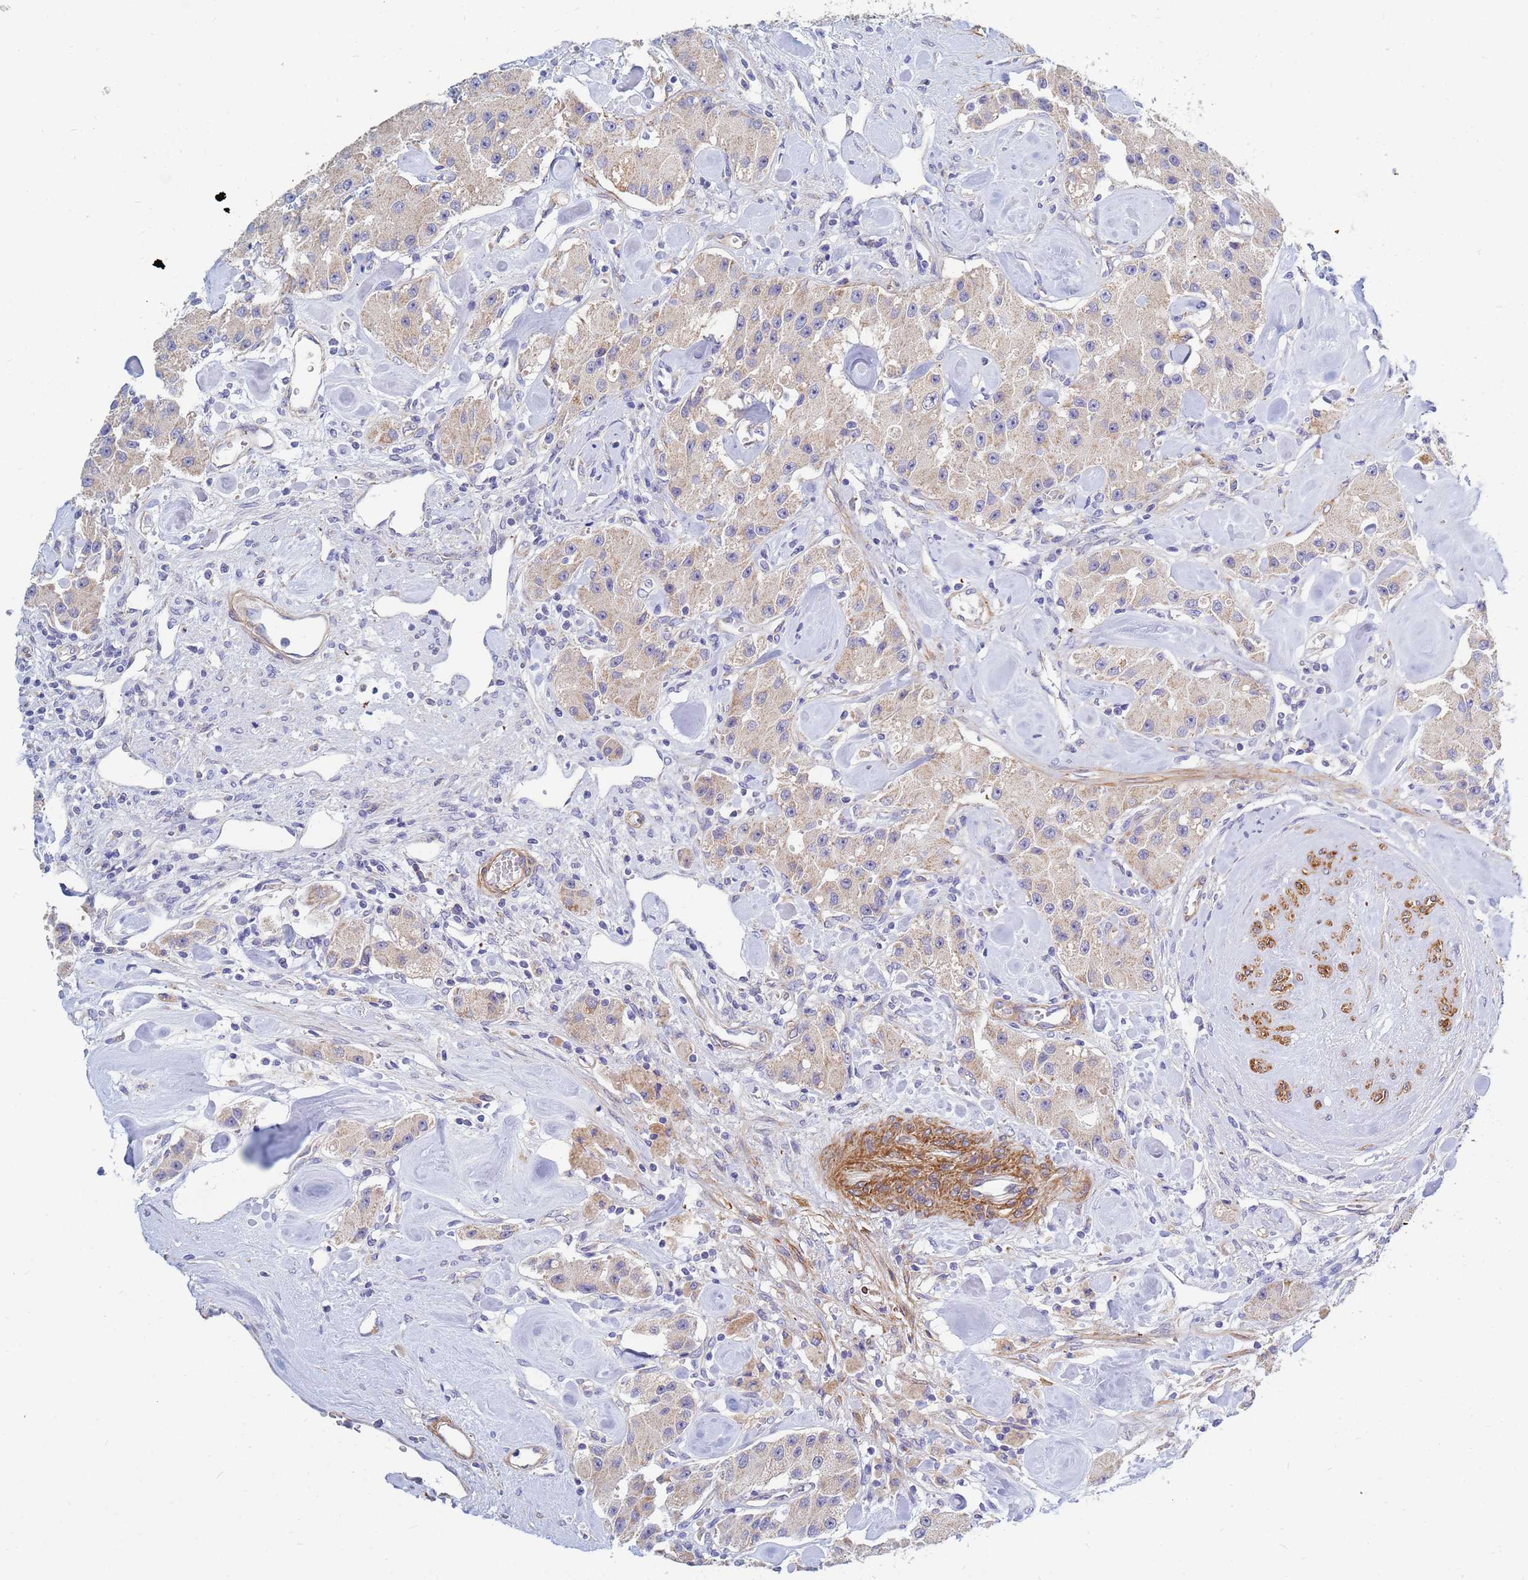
{"staining": {"intensity": "weak", "quantity": "25%-75%", "location": "cytoplasmic/membranous"}, "tissue": "carcinoid", "cell_type": "Tumor cells", "image_type": "cancer", "snomed": [{"axis": "morphology", "description": "Carcinoid, malignant, NOS"}, {"axis": "topography", "description": "Pancreas"}], "caption": "Brown immunohistochemical staining in human carcinoid (malignant) demonstrates weak cytoplasmic/membranous positivity in approximately 25%-75% of tumor cells.", "gene": "SDR39U1", "patient": {"sex": "male", "age": 41}}